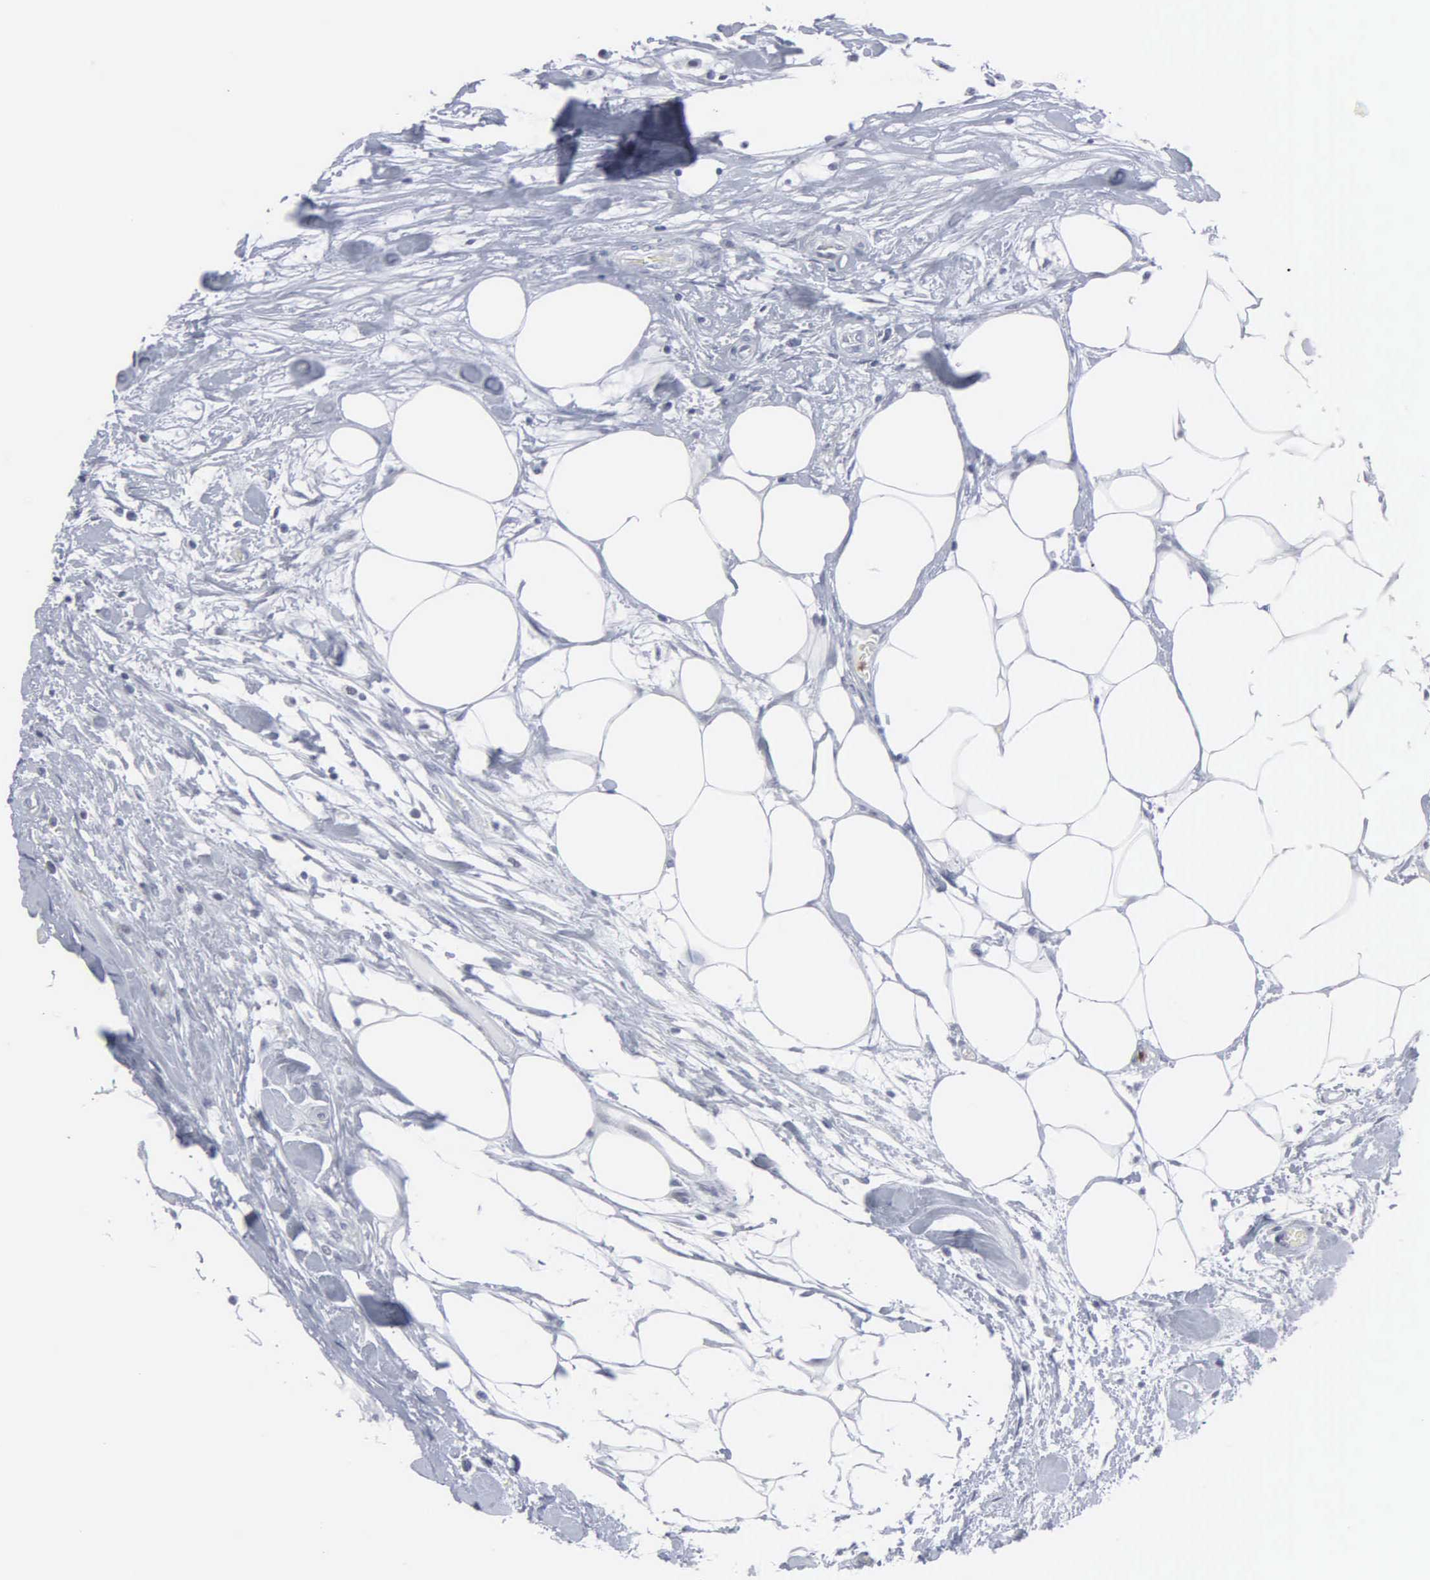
{"staining": {"intensity": "negative", "quantity": "none", "location": "none"}, "tissue": "colorectal cancer", "cell_type": "Tumor cells", "image_type": "cancer", "snomed": [{"axis": "morphology", "description": "Adenocarcinoma, NOS"}, {"axis": "topography", "description": "Rectum"}], "caption": "This image is of adenocarcinoma (colorectal) stained with immunohistochemistry to label a protein in brown with the nuclei are counter-stained blue. There is no staining in tumor cells.", "gene": "SPIN3", "patient": {"sex": "female", "age": 57}}